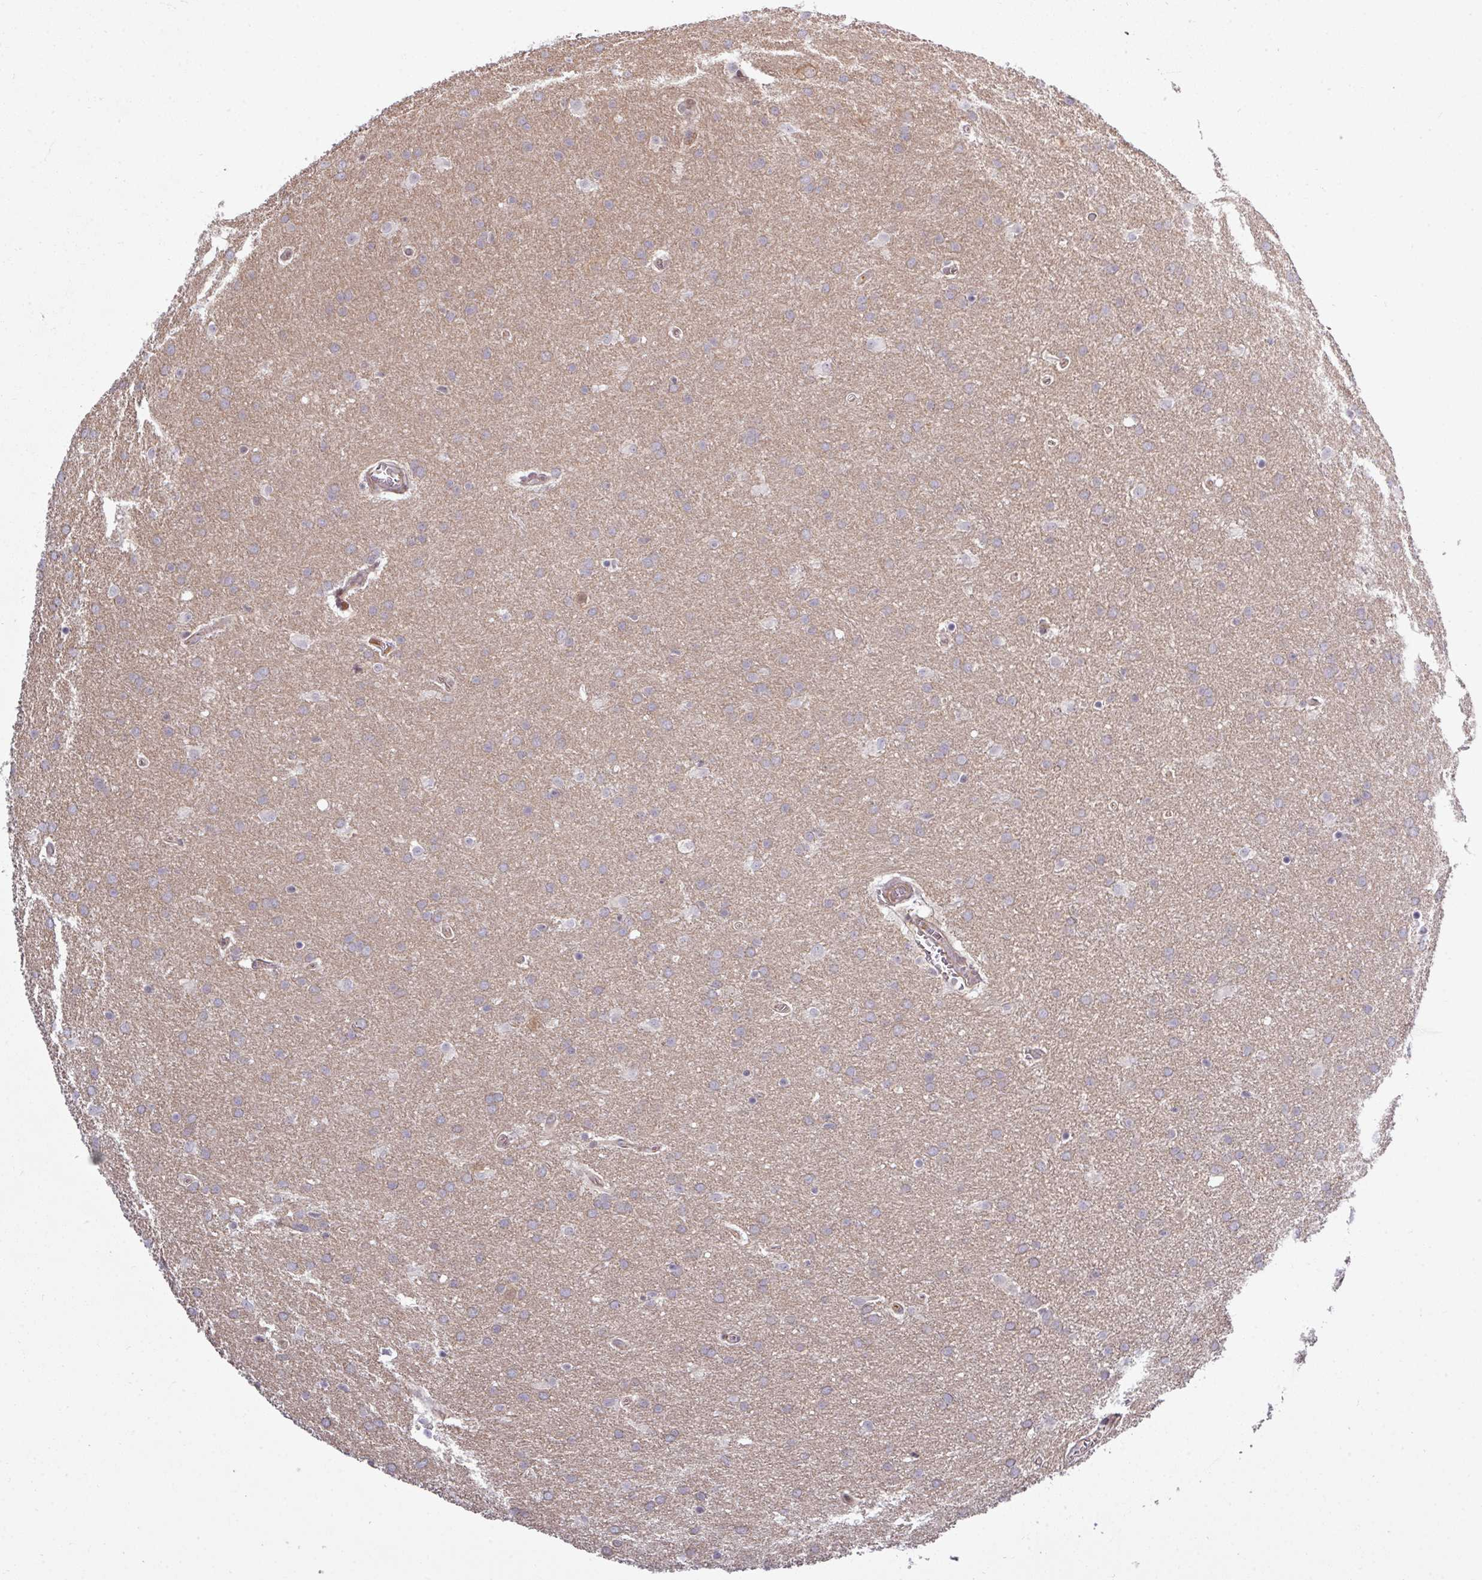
{"staining": {"intensity": "weak", "quantity": ">75%", "location": "cytoplasmic/membranous"}, "tissue": "glioma", "cell_type": "Tumor cells", "image_type": "cancer", "snomed": [{"axis": "morphology", "description": "Glioma, malignant, Low grade"}, {"axis": "topography", "description": "Brain"}], "caption": "A brown stain highlights weak cytoplasmic/membranous positivity of a protein in low-grade glioma (malignant) tumor cells.", "gene": "TUSC3", "patient": {"sex": "female", "age": 32}}